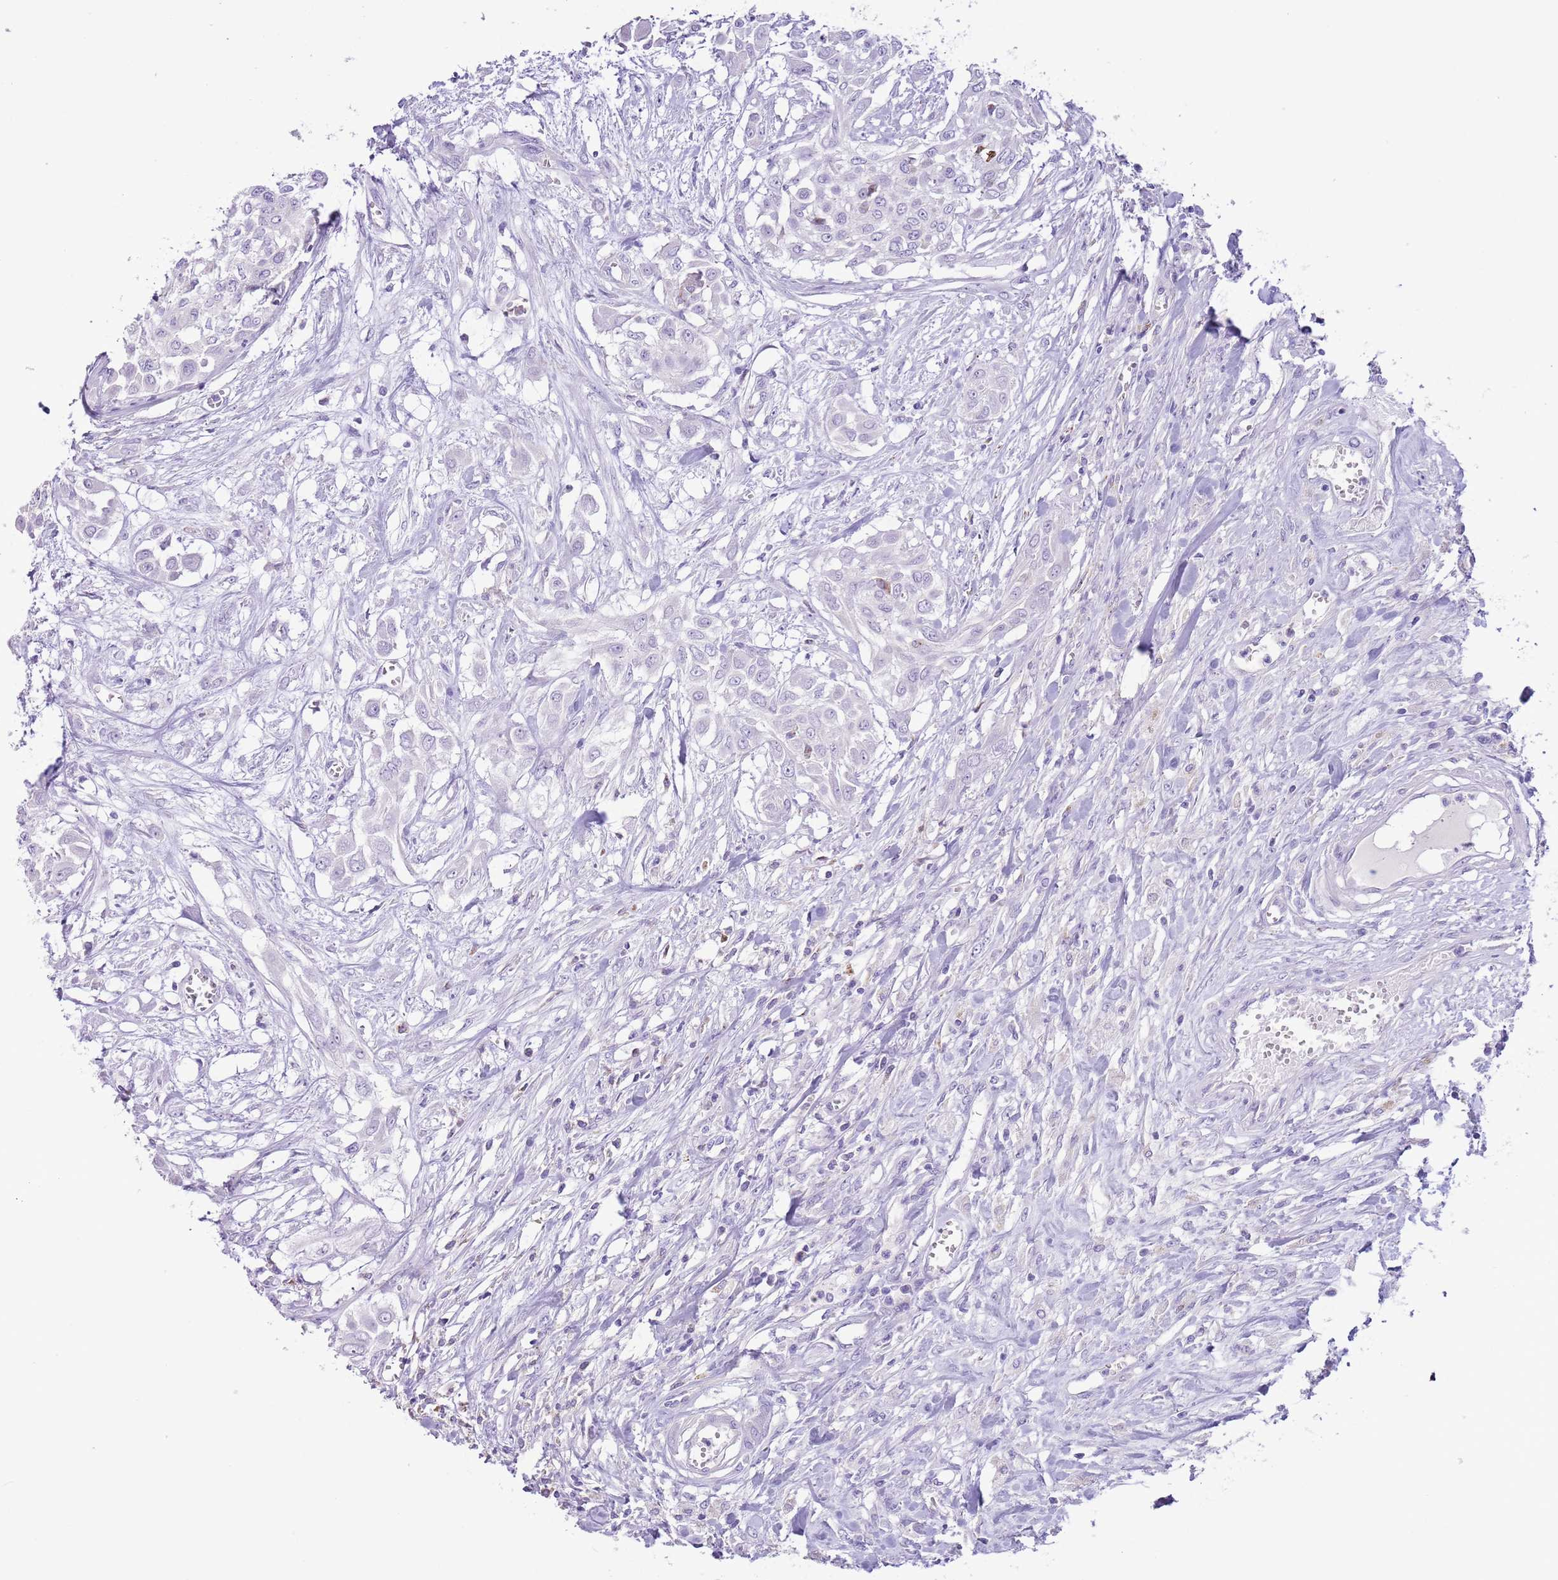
{"staining": {"intensity": "negative", "quantity": "none", "location": "none"}, "tissue": "urothelial cancer", "cell_type": "Tumor cells", "image_type": "cancer", "snomed": [{"axis": "morphology", "description": "Urothelial carcinoma, High grade"}, {"axis": "topography", "description": "Urinary bladder"}], "caption": "Tumor cells show no significant protein staining in urothelial cancer.", "gene": "ZNF697", "patient": {"sex": "male", "age": 57}}